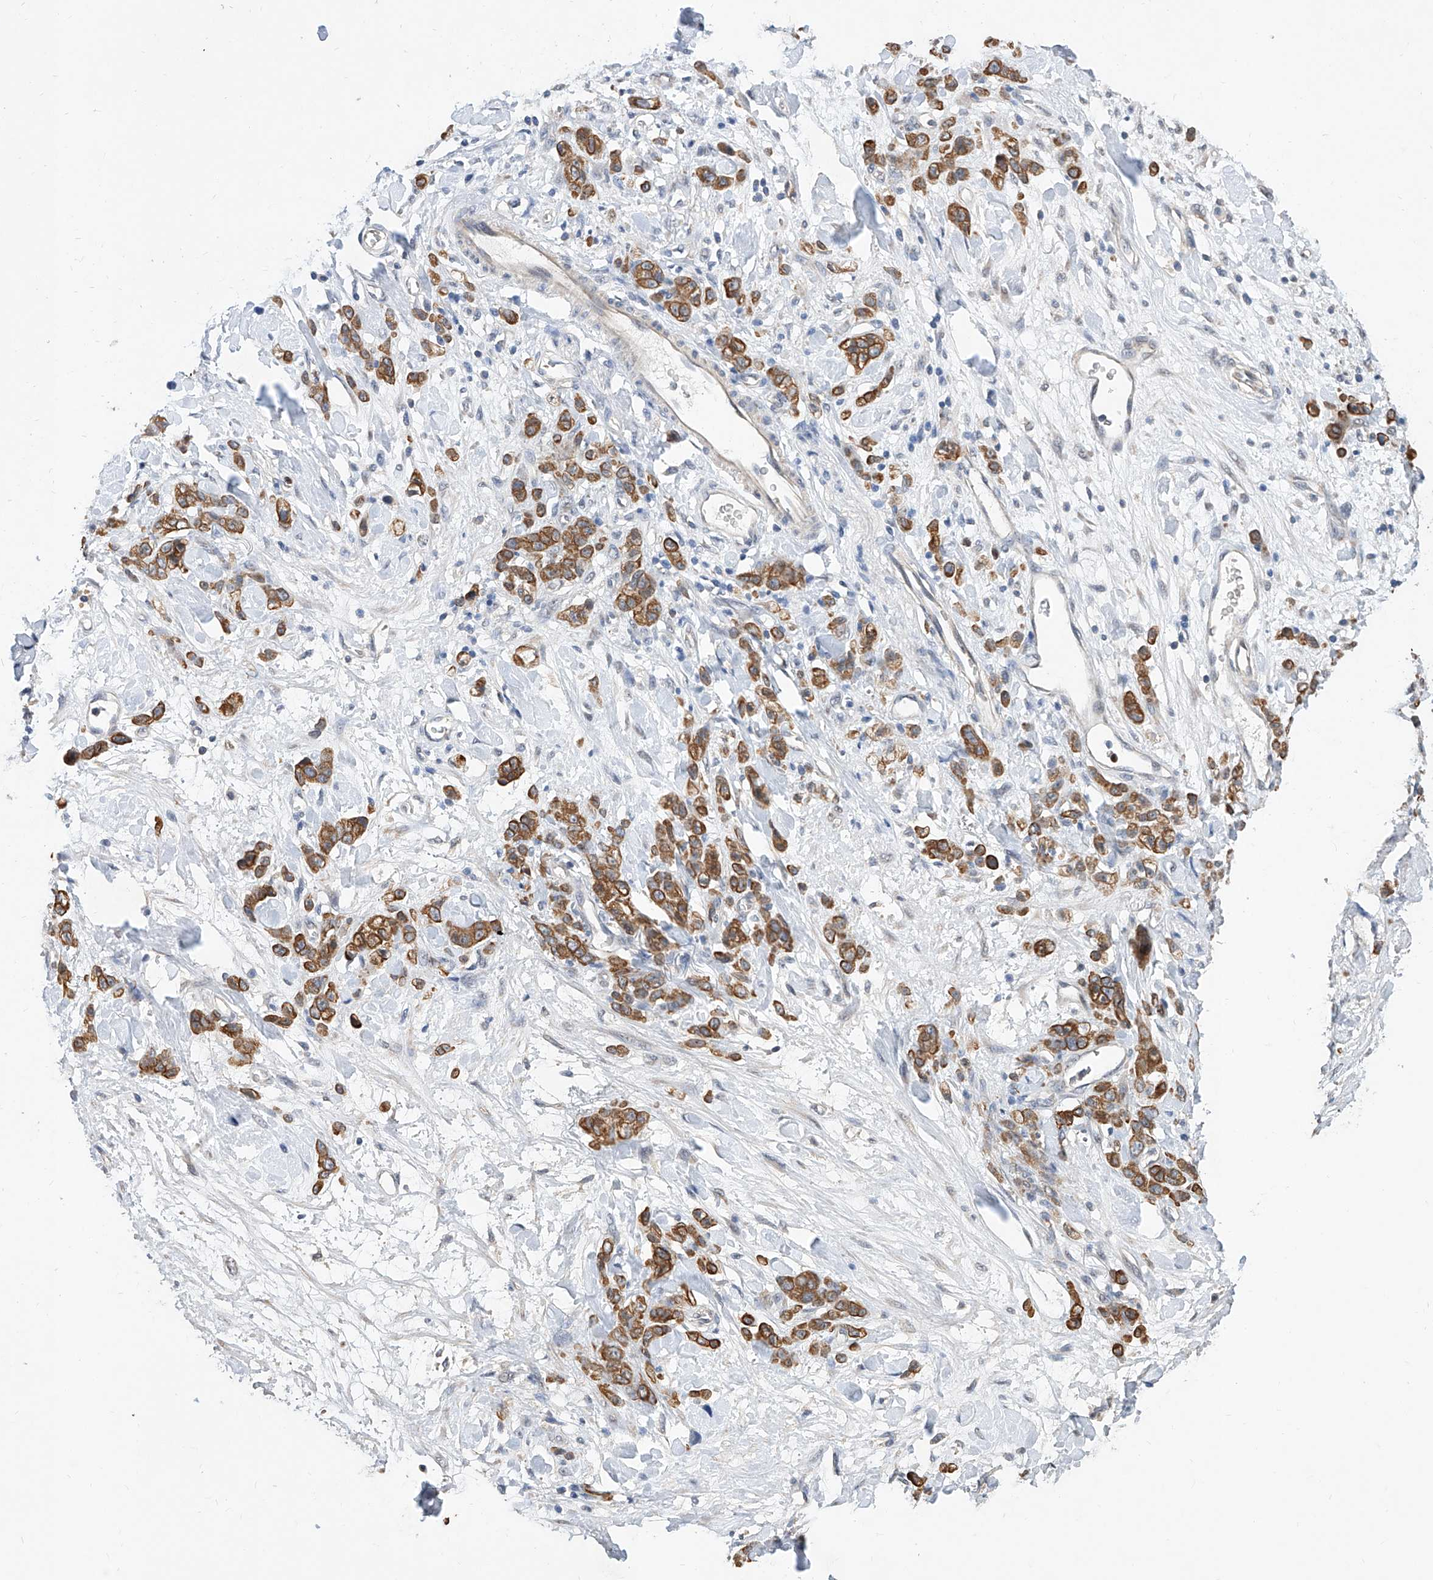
{"staining": {"intensity": "moderate", "quantity": ">75%", "location": "cytoplasmic/membranous"}, "tissue": "stomach cancer", "cell_type": "Tumor cells", "image_type": "cancer", "snomed": [{"axis": "morphology", "description": "Normal tissue, NOS"}, {"axis": "morphology", "description": "Adenocarcinoma, NOS"}, {"axis": "topography", "description": "Stomach"}], "caption": "Human stomach cancer (adenocarcinoma) stained for a protein (brown) demonstrates moderate cytoplasmic/membranous positive expression in approximately >75% of tumor cells.", "gene": "MFSD4B", "patient": {"sex": "male", "age": 82}}